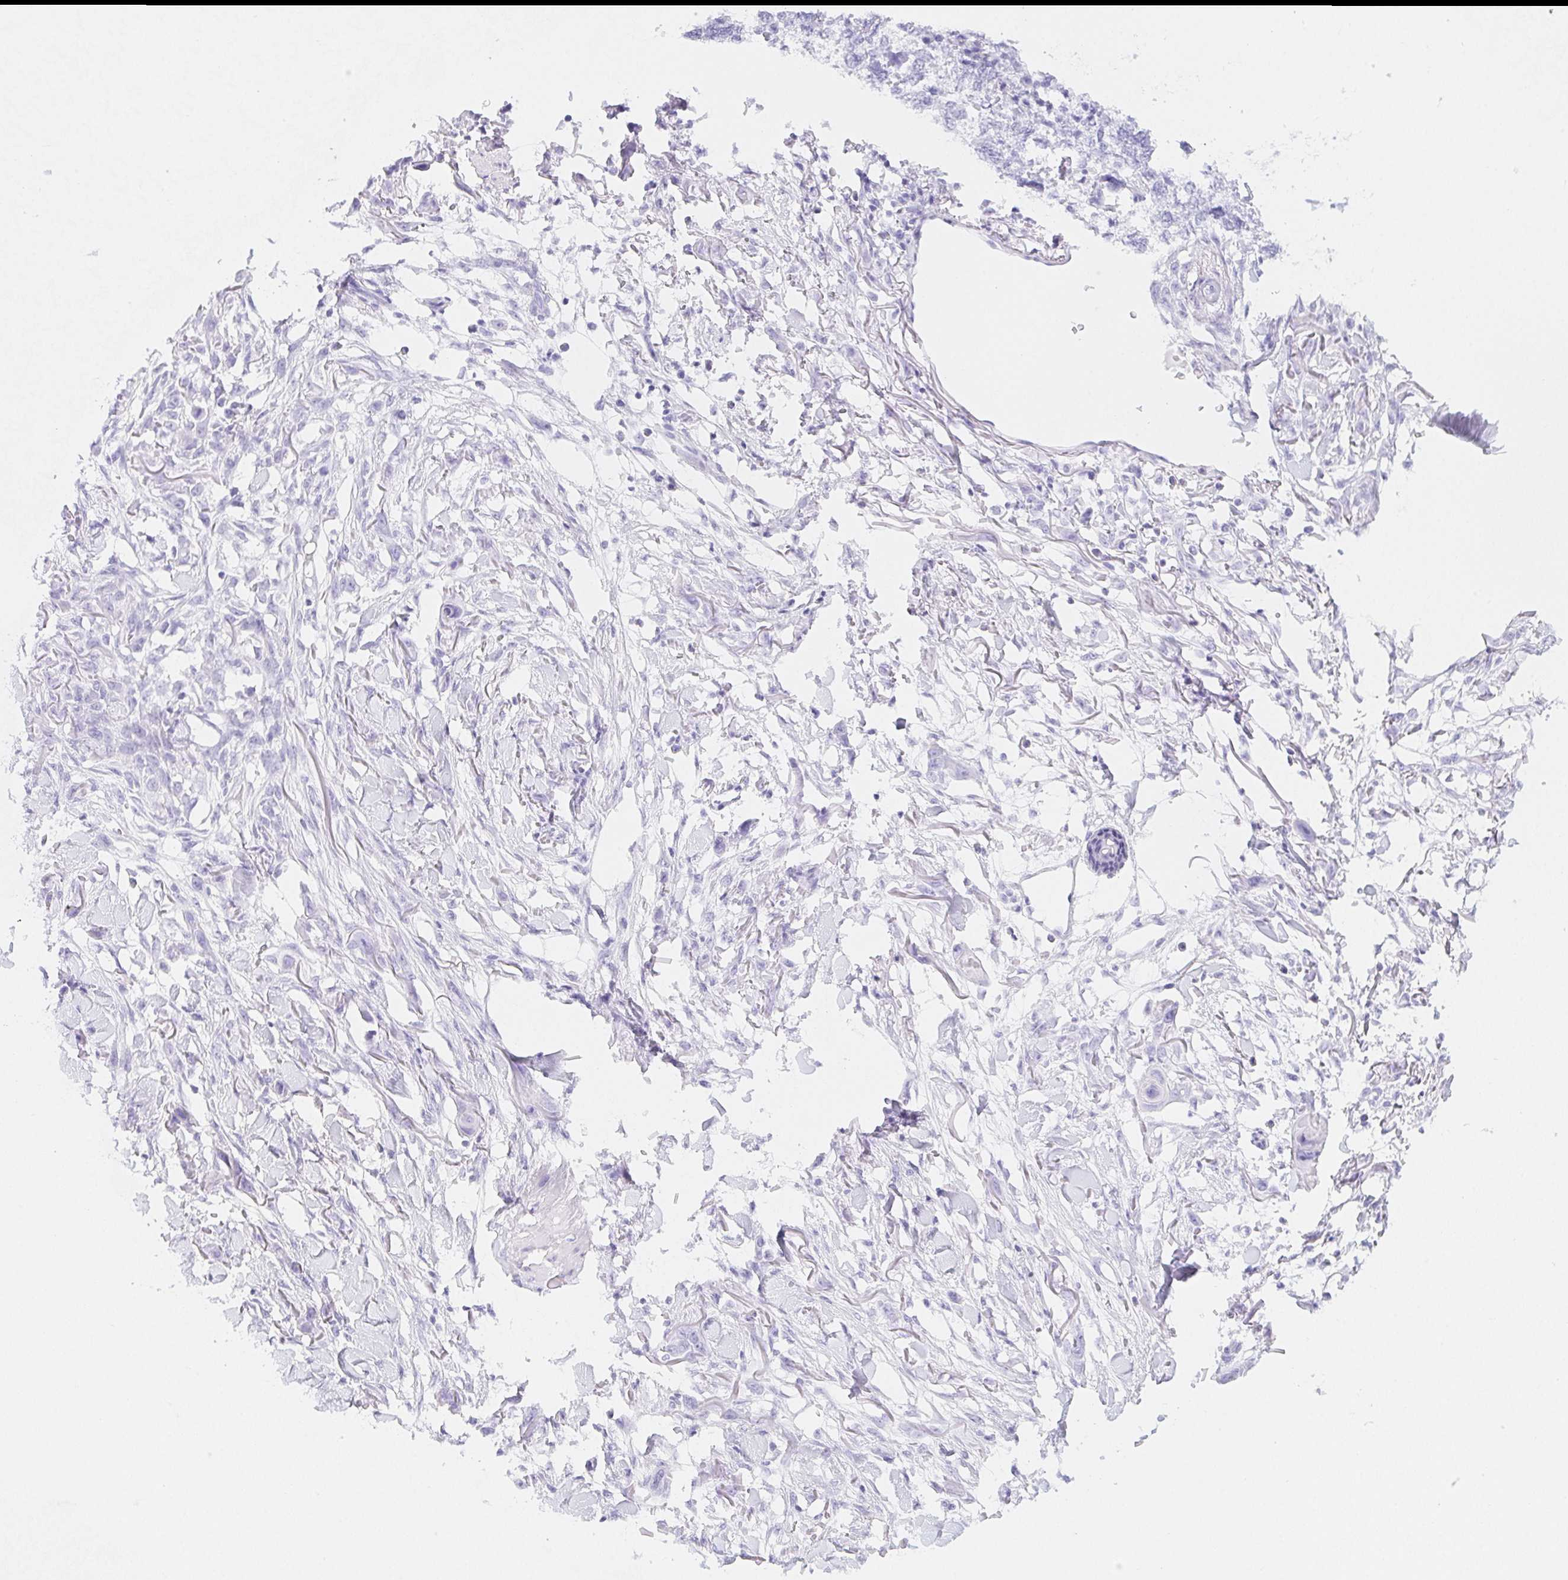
{"staining": {"intensity": "negative", "quantity": "none", "location": "none"}, "tissue": "skin cancer", "cell_type": "Tumor cells", "image_type": "cancer", "snomed": [{"axis": "morphology", "description": "Squamous cell carcinoma, NOS"}, {"axis": "topography", "description": "Skin"}], "caption": "A high-resolution histopathology image shows immunohistochemistry staining of skin cancer, which reveals no significant expression in tumor cells.", "gene": "ZBBX", "patient": {"sex": "female", "age": 59}}